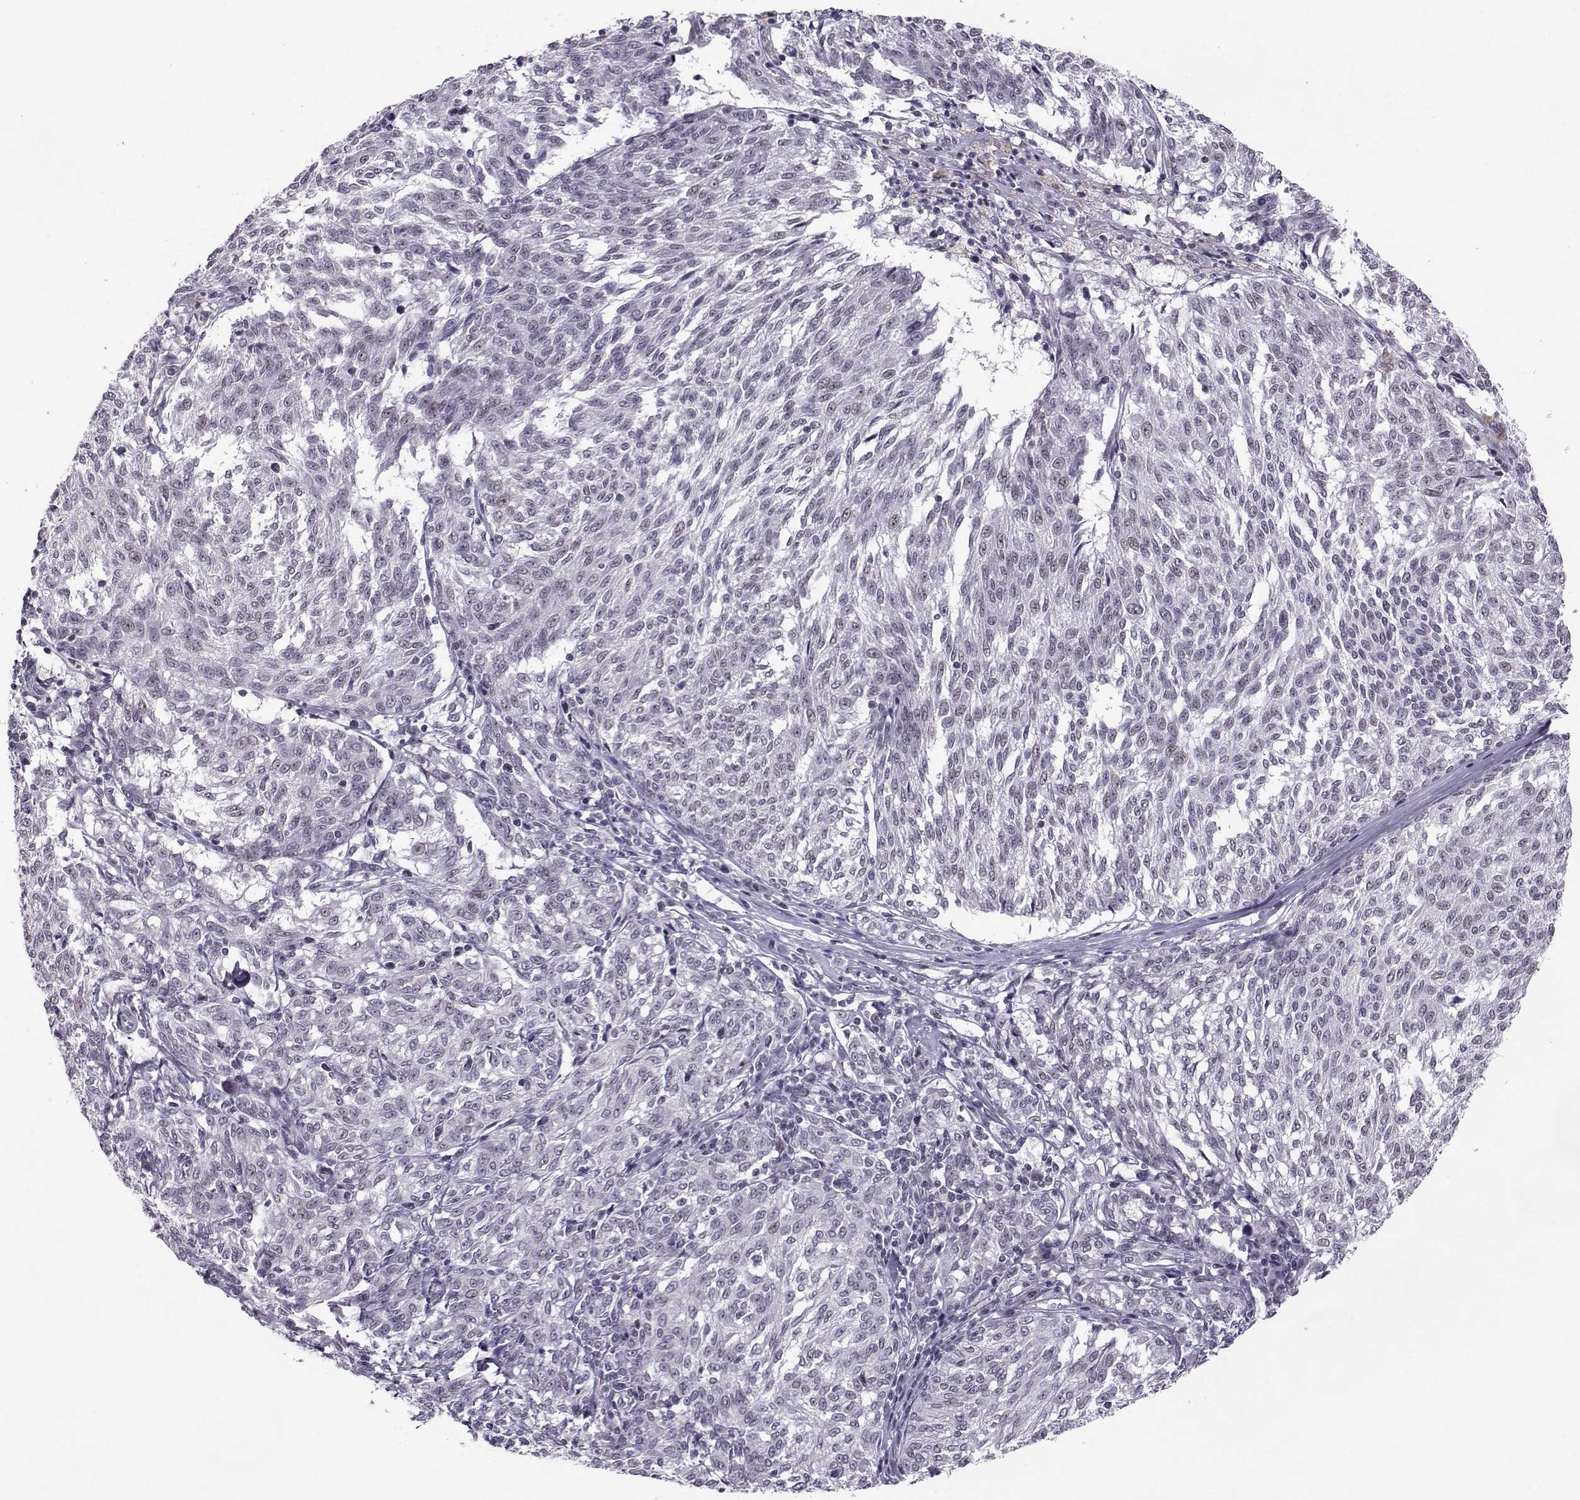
{"staining": {"intensity": "negative", "quantity": "none", "location": "none"}, "tissue": "melanoma", "cell_type": "Tumor cells", "image_type": "cancer", "snomed": [{"axis": "morphology", "description": "Malignant melanoma, NOS"}, {"axis": "topography", "description": "Skin"}], "caption": "Malignant melanoma was stained to show a protein in brown. There is no significant expression in tumor cells.", "gene": "LIN28A", "patient": {"sex": "female", "age": 72}}